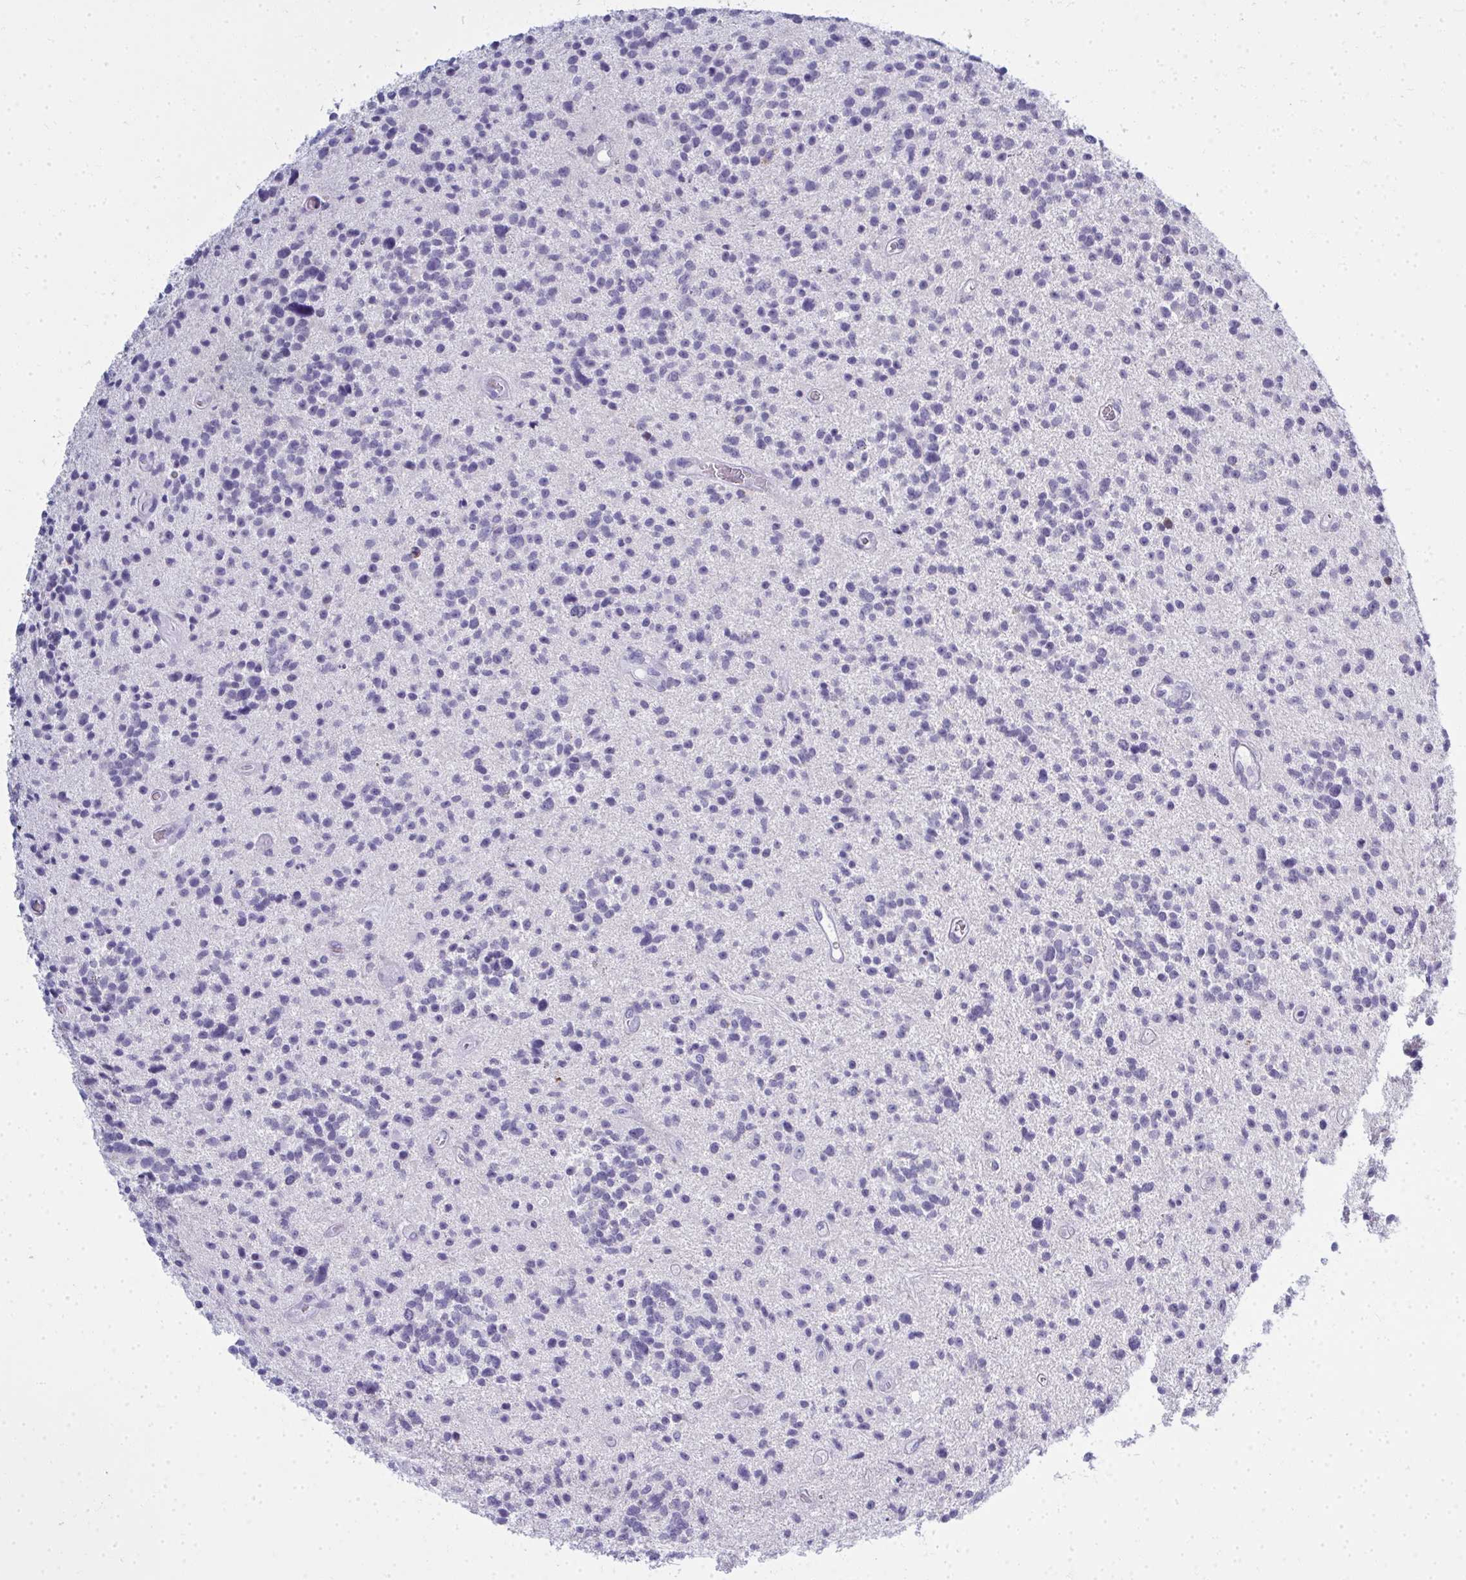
{"staining": {"intensity": "negative", "quantity": "none", "location": "none"}, "tissue": "glioma", "cell_type": "Tumor cells", "image_type": "cancer", "snomed": [{"axis": "morphology", "description": "Glioma, malignant, High grade"}, {"axis": "topography", "description": "Brain"}], "caption": "Immunohistochemistry image of glioma stained for a protein (brown), which displays no staining in tumor cells. The staining was performed using DAB to visualize the protein expression in brown, while the nuclei were stained in blue with hematoxylin (Magnification: 20x).", "gene": "QDPR", "patient": {"sex": "male", "age": 29}}